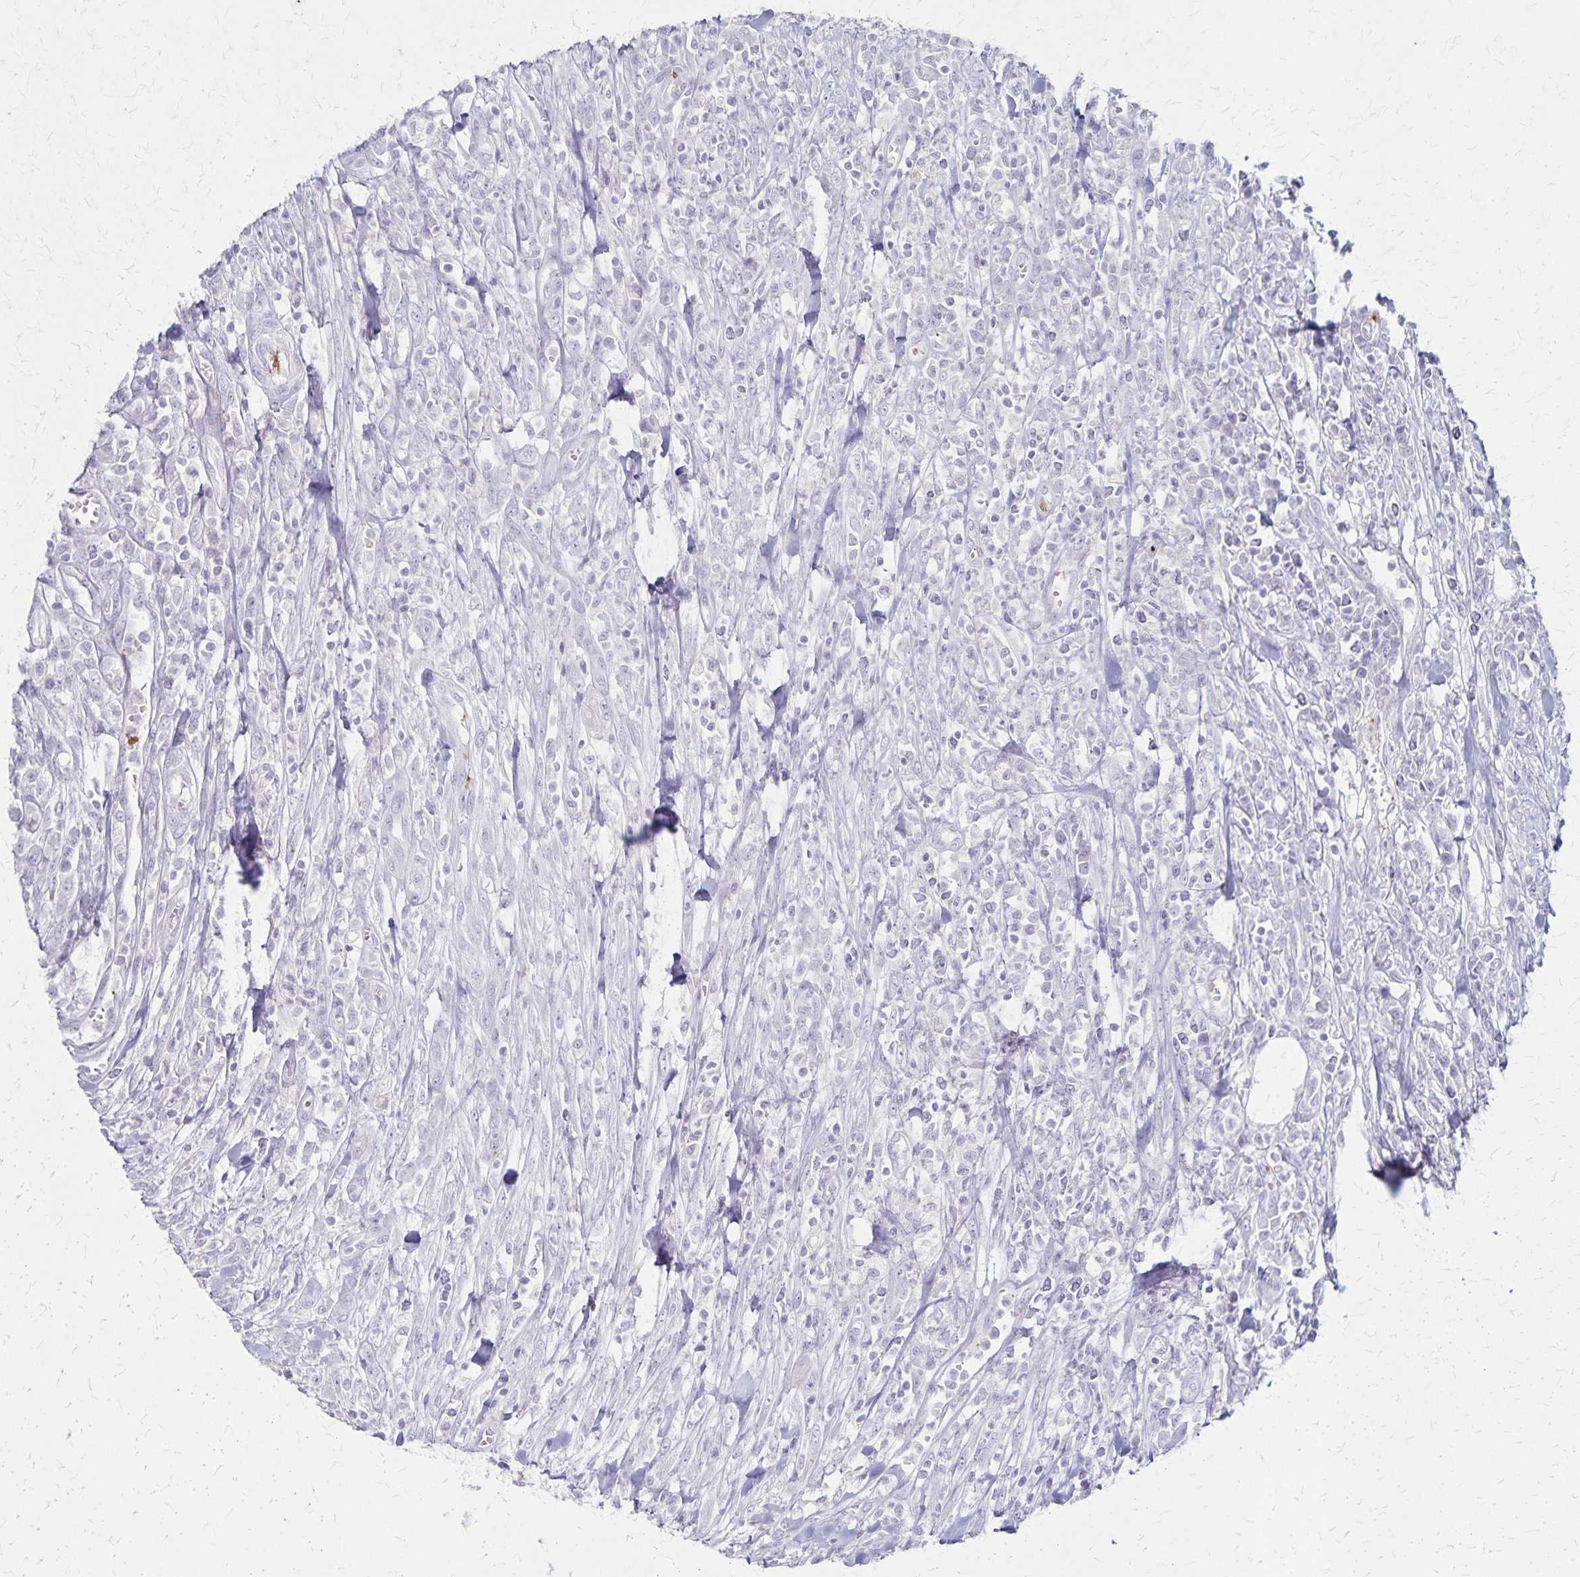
{"staining": {"intensity": "negative", "quantity": "none", "location": "none"}, "tissue": "colorectal cancer", "cell_type": "Tumor cells", "image_type": "cancer", "snomed": [{"axis": "morphology", "description": "Adenocarcinoma, NOS"}, {"axis": "topography", "description": "Colon"}], "caption": "Tumor cells are negative for protein expression in human adenocarcinoma (colorectal). (DAB IHC with hematoxylin counter stain).", "gene": "RASL10B", "patient": {"sex": "male", "age": 65}}